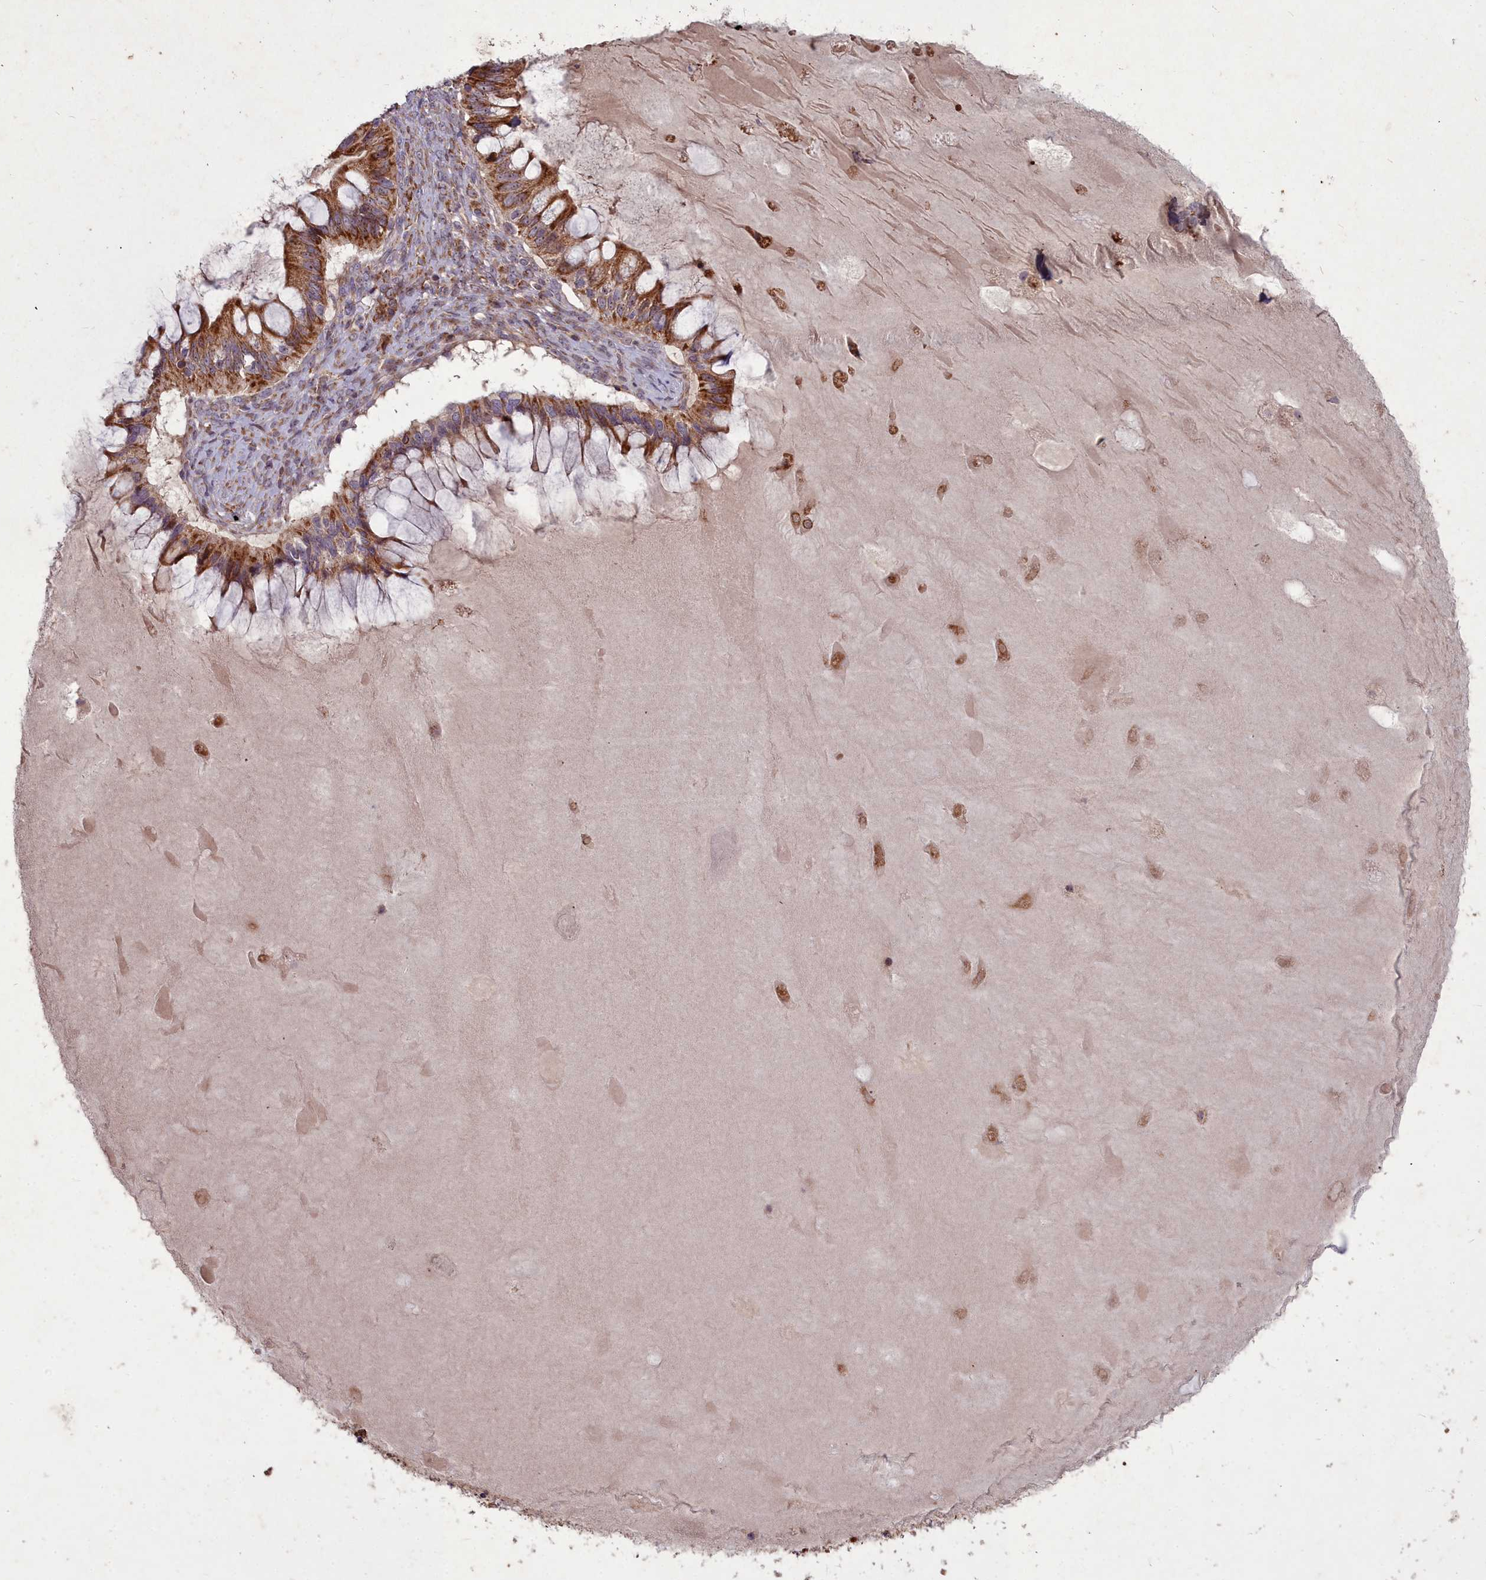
{"staining": {"intensity": "strong", "quantity": ">75%", "location": "cytoplasmic/membranous"}, "tissue": "ovarian cancer", "cell_type": "Tumor cells", "image_type": "cancer", "snomed": [{"axis": "morphology", "description": "Cystadenocarcinoma, mucinous, NOS"}, {"axis": "topography", "description": "Ovary"}], "caption": "A photomicrograph of human mucinous cystadenocarcinoma (ovarian) stained for a protein demonstrates strong cytoplasmic/membranous brown staining in tumor cells.", "gene": "COX11", "patient": {"sex": "female", "age": 61}}